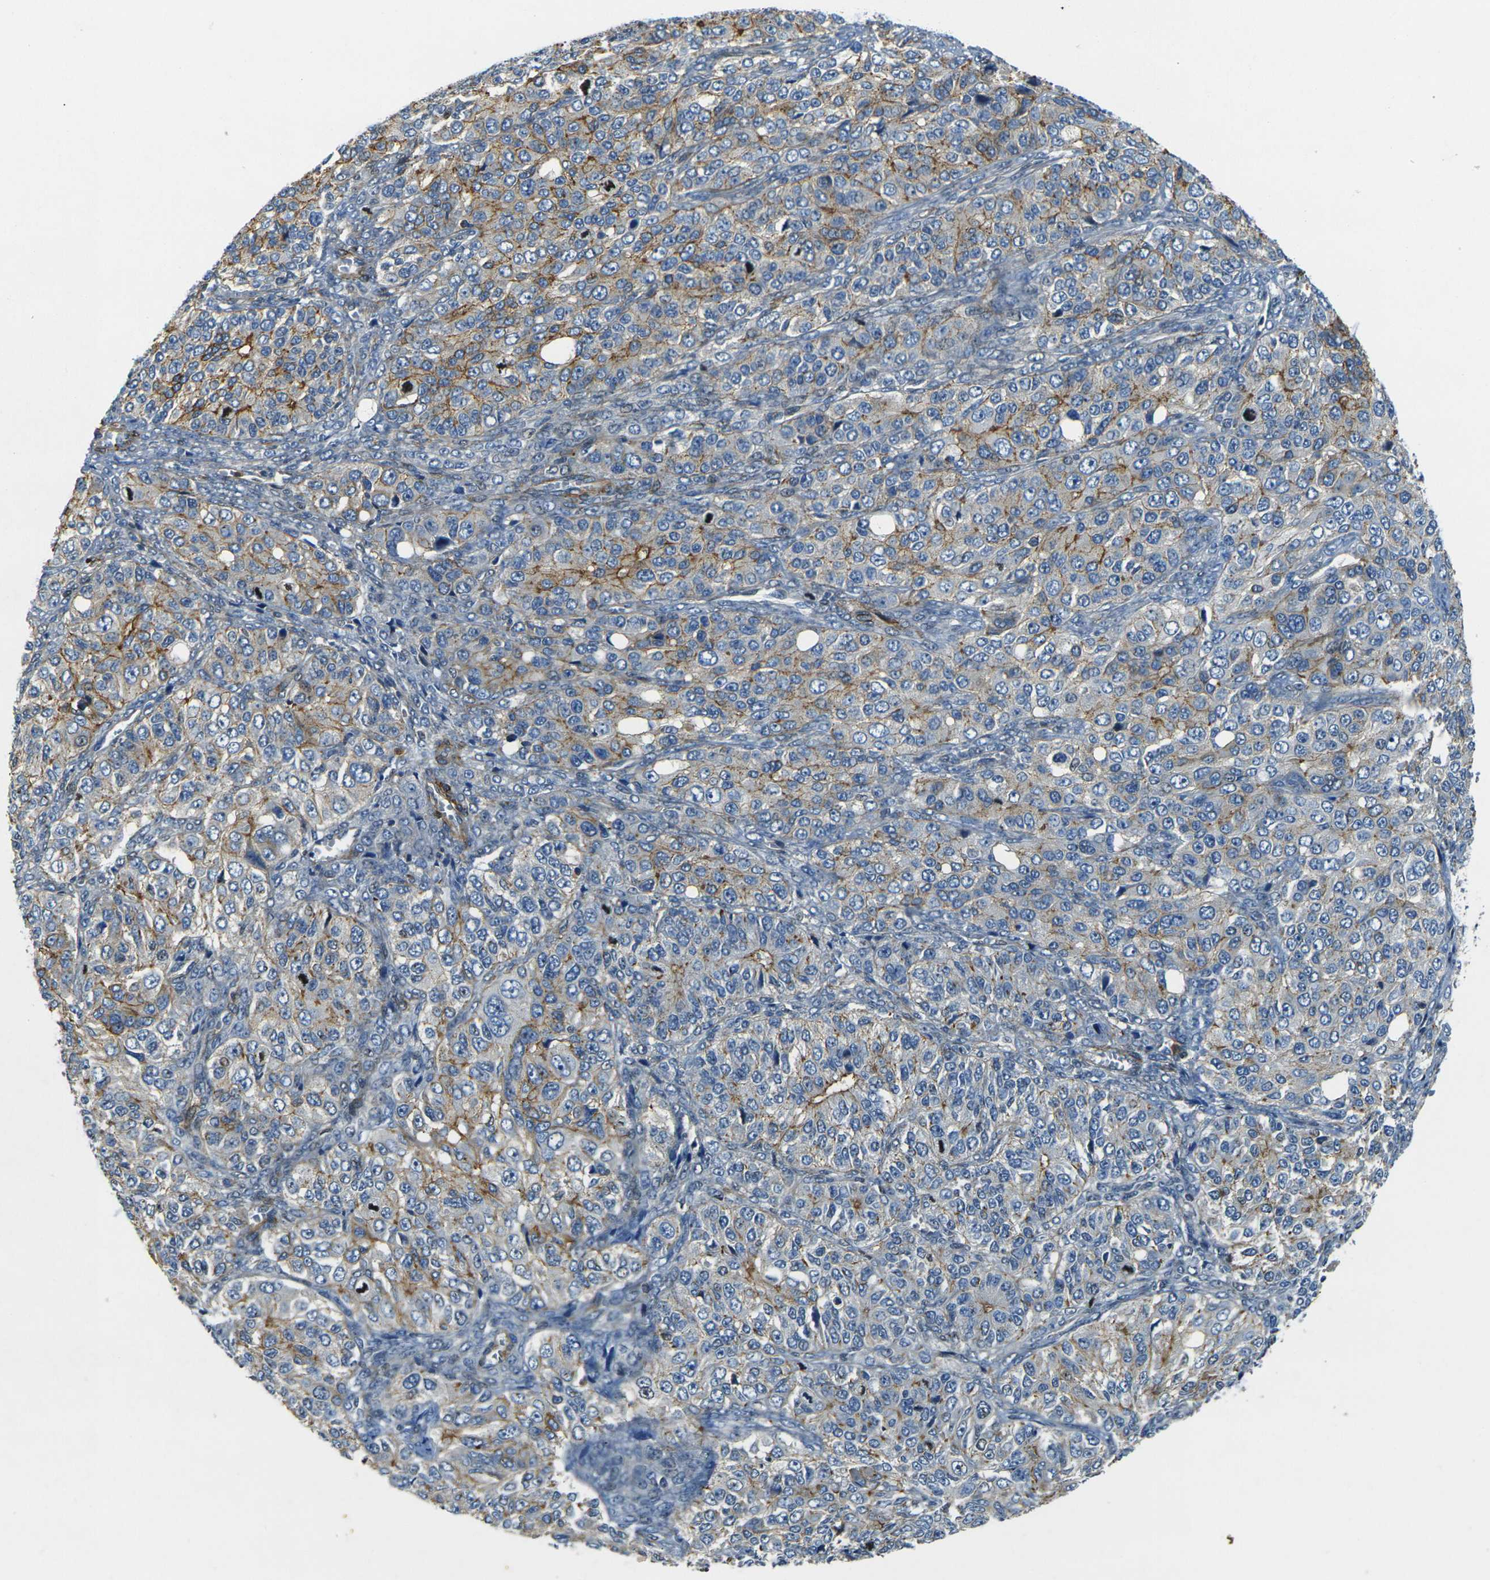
{"staining": {"intensity": "moderate", "quantity": "25%-75%", "location": "cytoplasmic/membranous"}, "tissue": "ovarian cancer", "cell_type": "Tumor cells", "image_type": "cancer", "snomed": [{"axis": "morphology", "description": "Carcinoma, endometroid"}, {"axis": "topography", "description": "Ovary"}], "caption": "The immunohistochemical stain labels moderate cytoplasmic/membranous staining in tumor cells of ovarian endometroid carcinoma tissue. (Brightfield microscopy of DAB IHC at high magnification).", "gene": "EPHA7", "patient": {"sex": "female", "age": 51}}